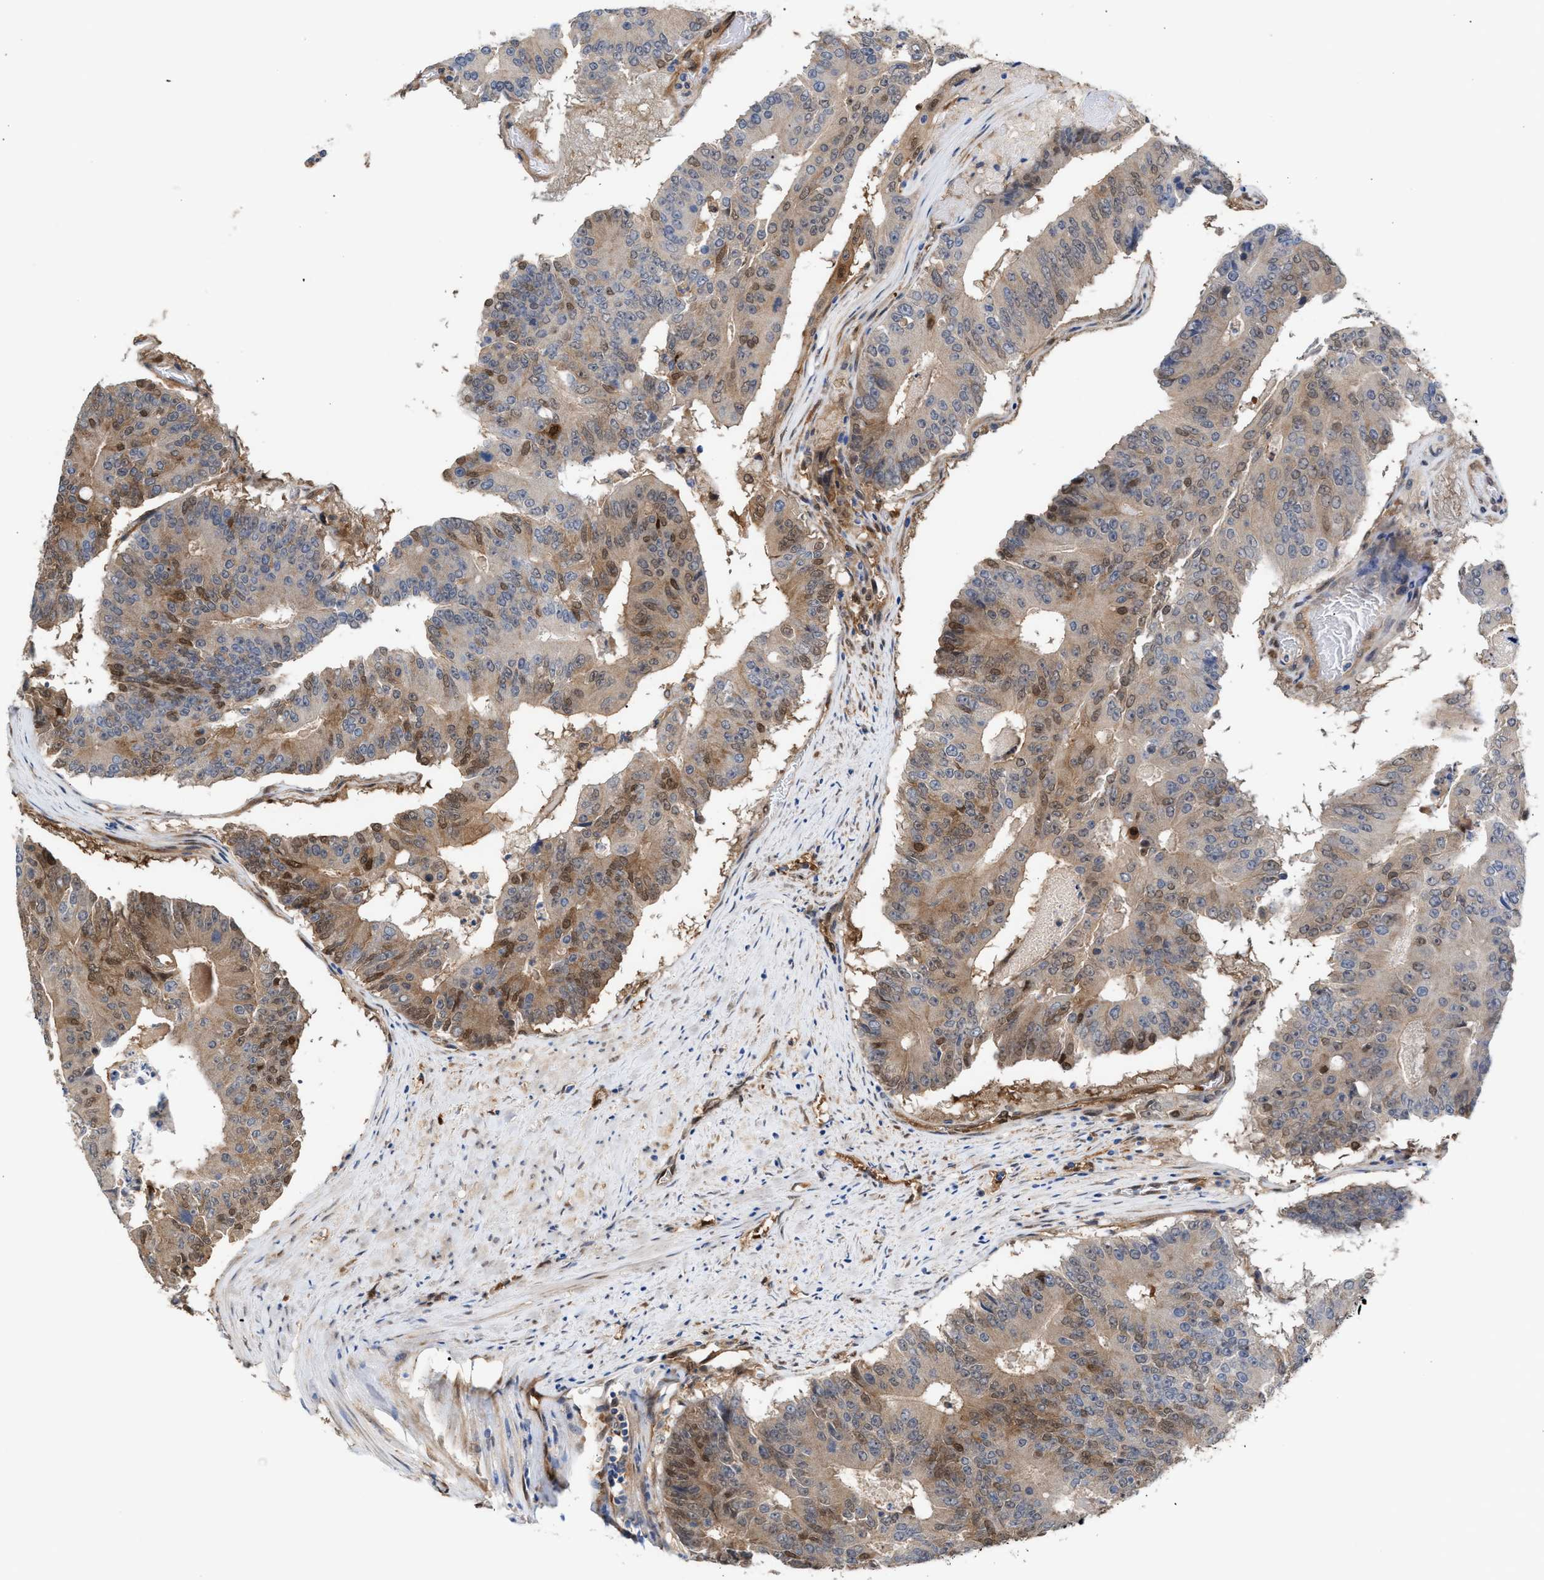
{"staining": {"intensity": "moderate", "quantity": "25%-75%", "location": "cytoplasmic/membranous,nuclear"}, "tissue": "colorectal cancer", "cell_type": "Tumor cells", "image_type": "cancer", "snomed": [{"axis": "morphology", "description": "Adenocarcinoma, NOS"}, {"axis": "topography", "description": "Colon"}], "caption": "Immunohistochemistry (IHC) of human colorectal adenocarcinoma shows medium levels of moderate cytoplasmic/membranous and nuclear staining in about 25%-75% of tumor cells.", "gene": "TP53I3", "patient": {"sex": "male", "age": 87}}